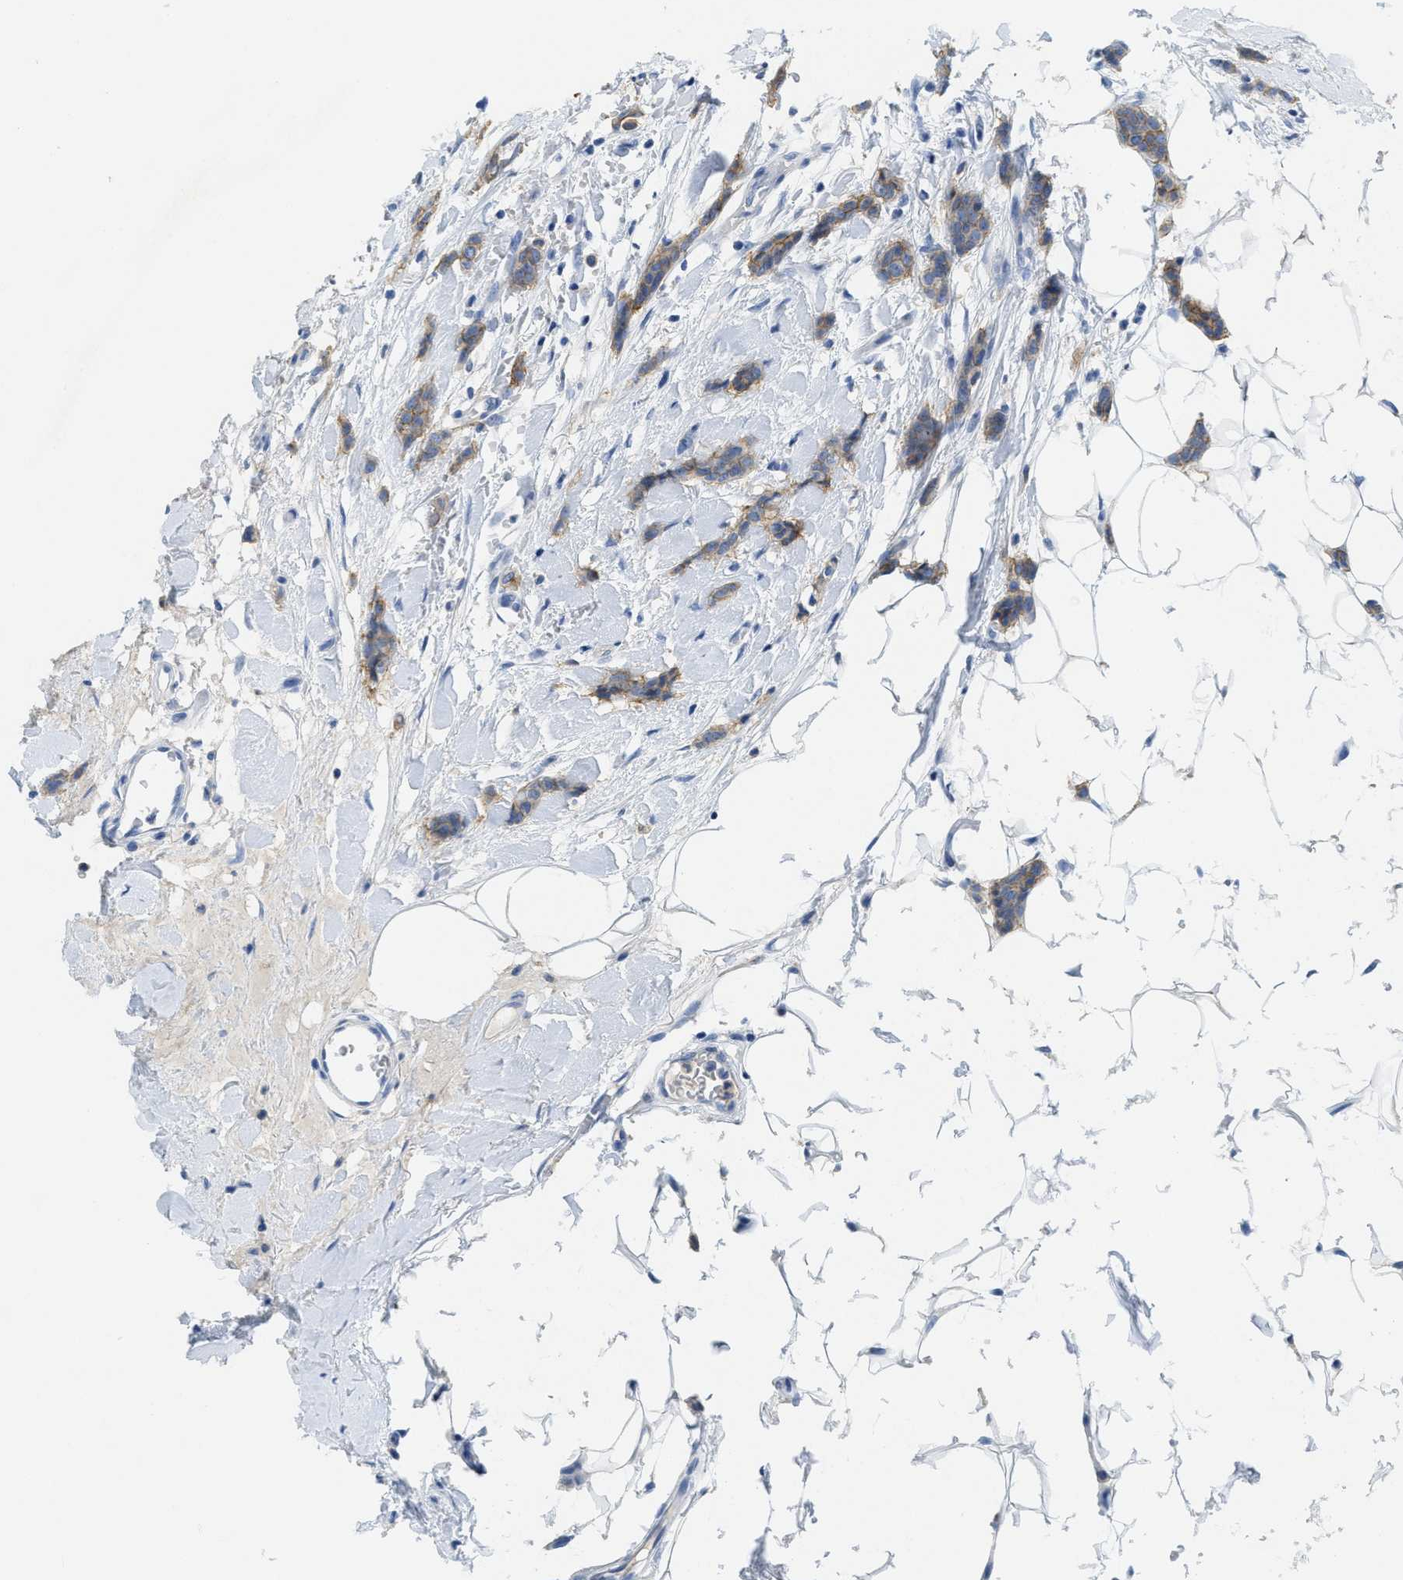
{"staining": {"intensity": "moderate", "quantity": ">75%", "location": "cytoplasmic/membranous"}, "tissue": "breast cancer", "cell_type": "Tumor cells", "image_type": "cancer", "snomed": [{"axis": "morphology", "description": "Lobular carcinoma"}, {"axis": "topography", "description": "Skin"}, {"axis": "topography", "description": "Breast"}], "caption": "An image of human breast lobular carcinoma stained for a protein reveals moderate cytoplasmic/membranous brown staining in tumor cells.", "gene": "CNNM4", "patient": {"sex": "female", "age": 46}}